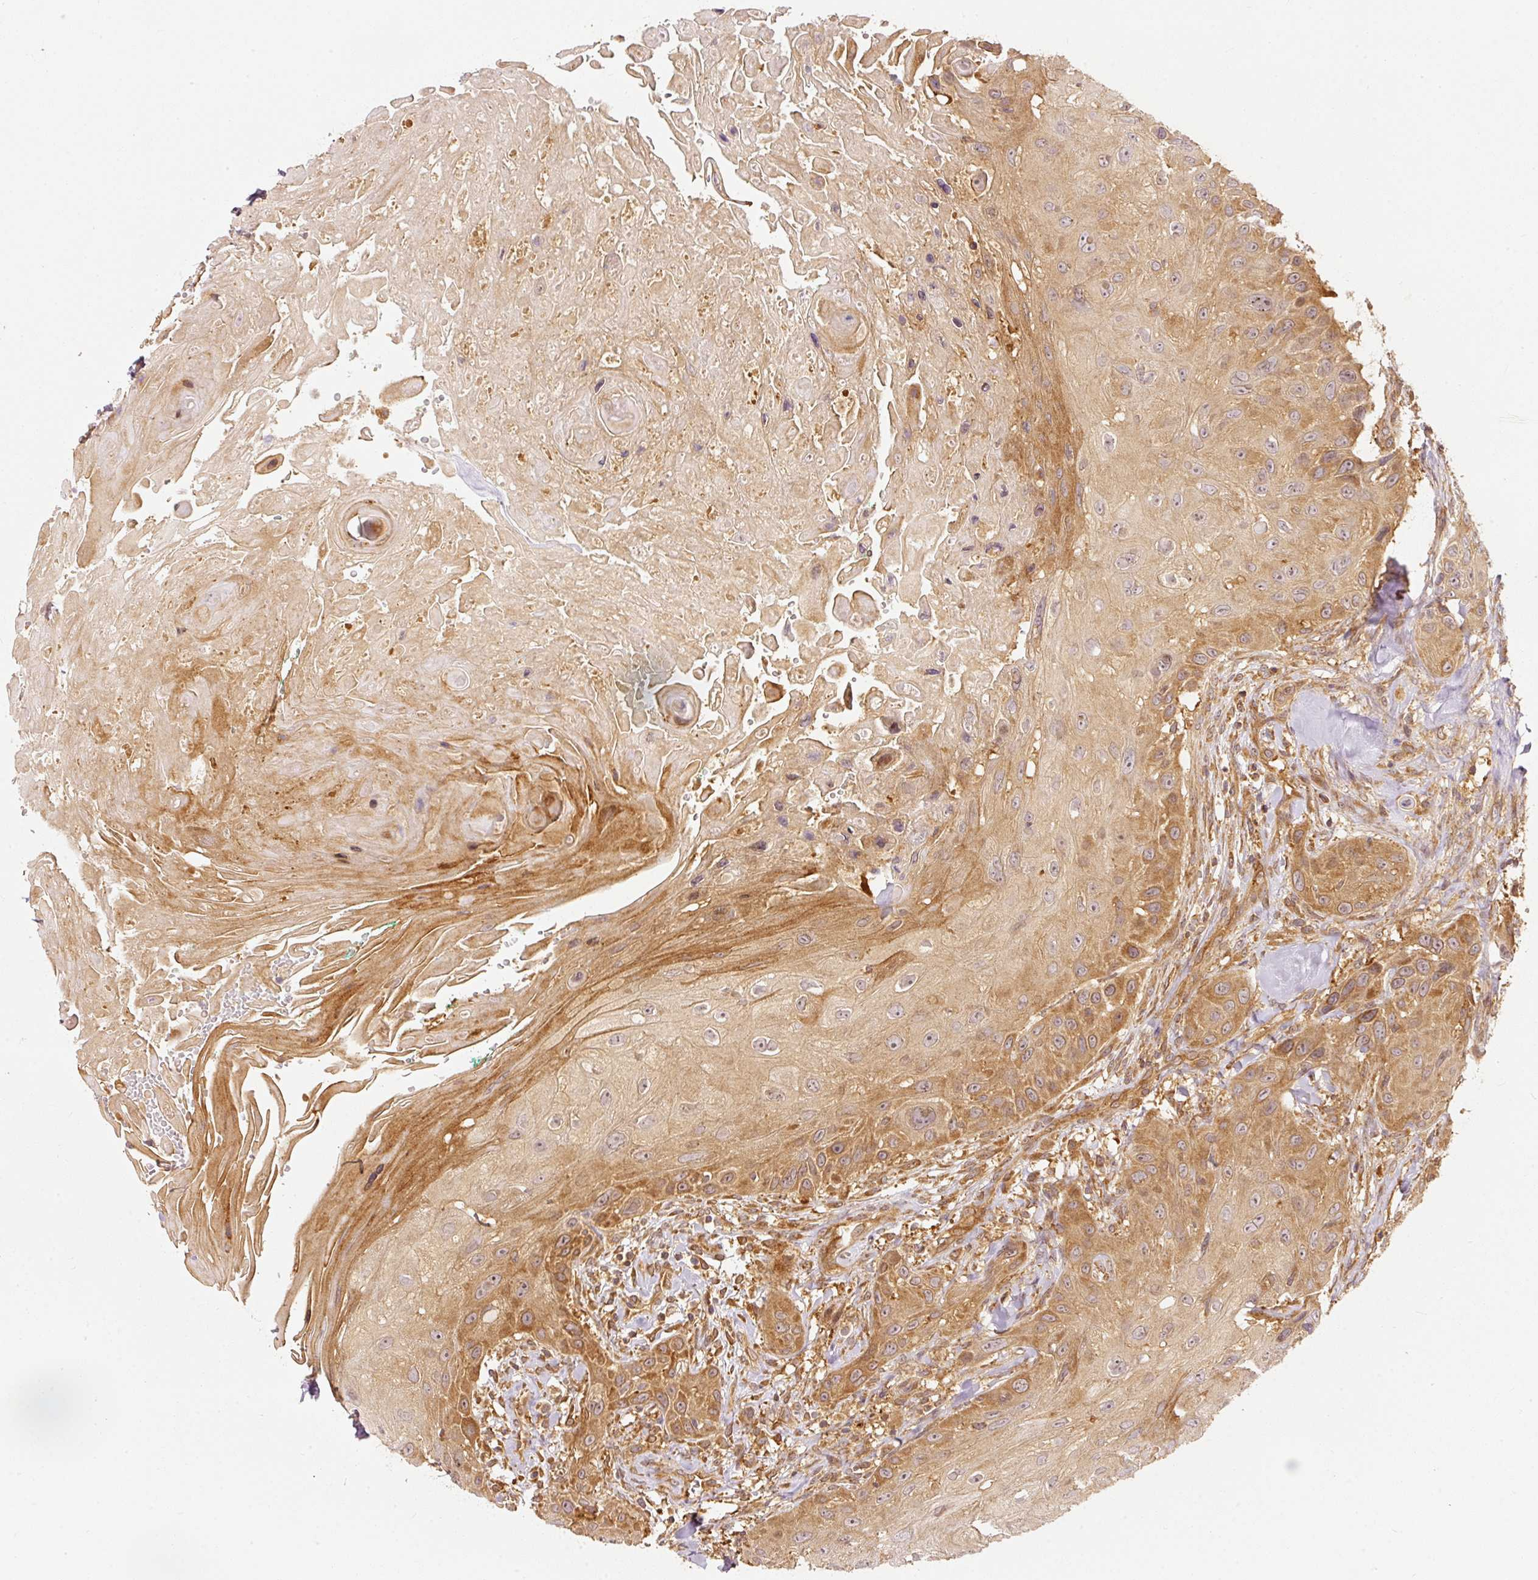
{"staining": {"intensity": "moderate", "quantity": ">75%", "location": "cytoplasmic/membranous"}, "tissue": "head and neck cancer", "cell_type": "Tumor cells", "image_type": "cancer", "snomed": [{"axis": "morphology", "description": "Squamous cell carcinoma, NOS"}, {"axis": "topography", "description": "Head-Neck"}], "caption": "Head and neck cancer (squamous cell carcinoma) stained with a protein marker demonstrates moderate staining in tumor cells.", "gene": "EIF3B", "patient": {"sex": "male", "age": 81}}